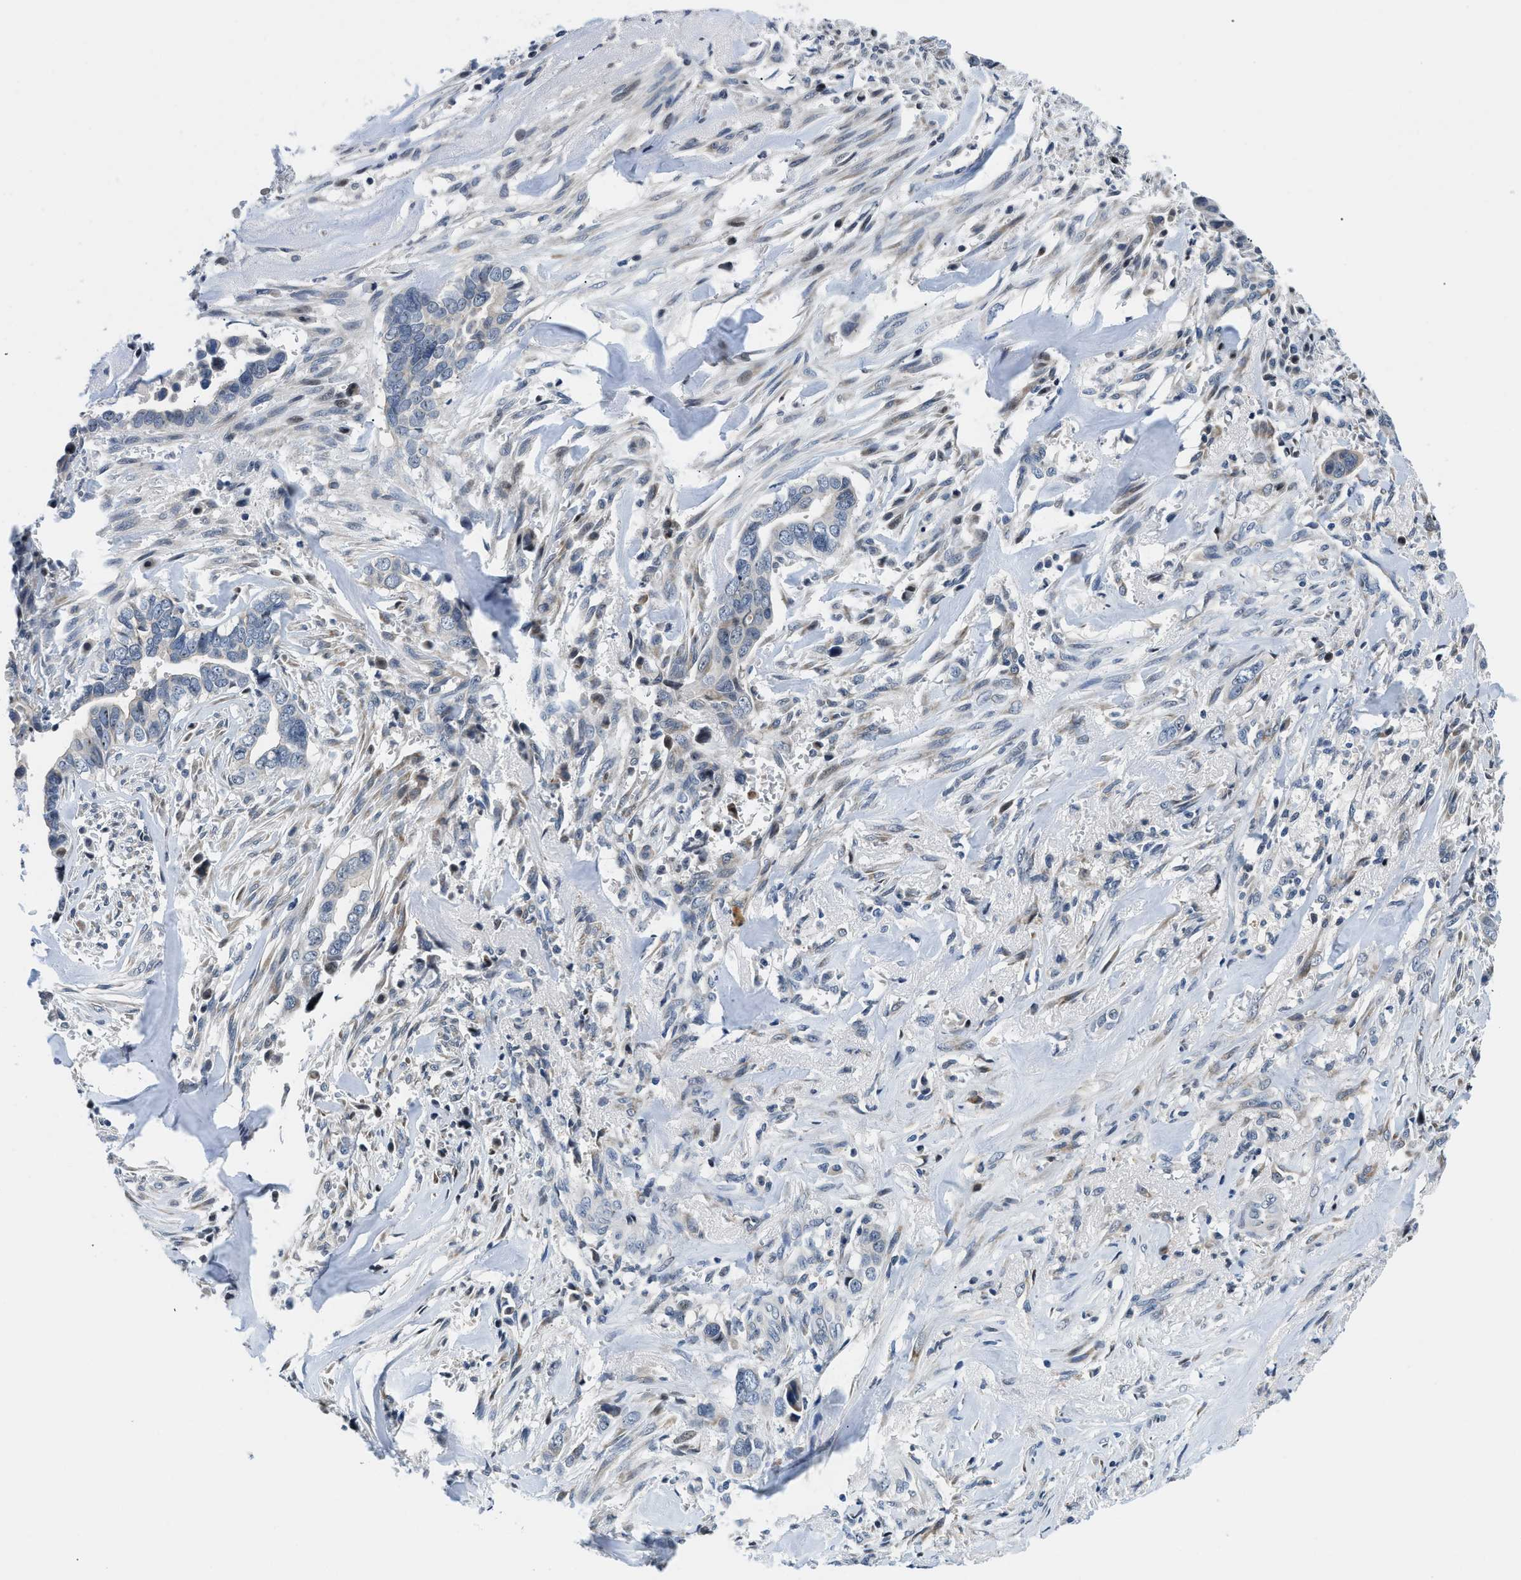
{"staining": {"intensity": "negative", "quantity": "none", "location": "none"}, "tissue": "liver cancer", "cell_type": "Tumor cells", "image_type": "cancer", "snomed": [{"axis": "morphology", "description": "Cholangiocarcinoma"}, {"axis": "topography", "description": "Liver"}], "caption": "The IHC photomicrograph has no significant staining in tumor cells of liver cancer (cholangiocarcinoma) tissue.", "gene": "IKBKE", "patient": {"sex": "female", "age": 79}}